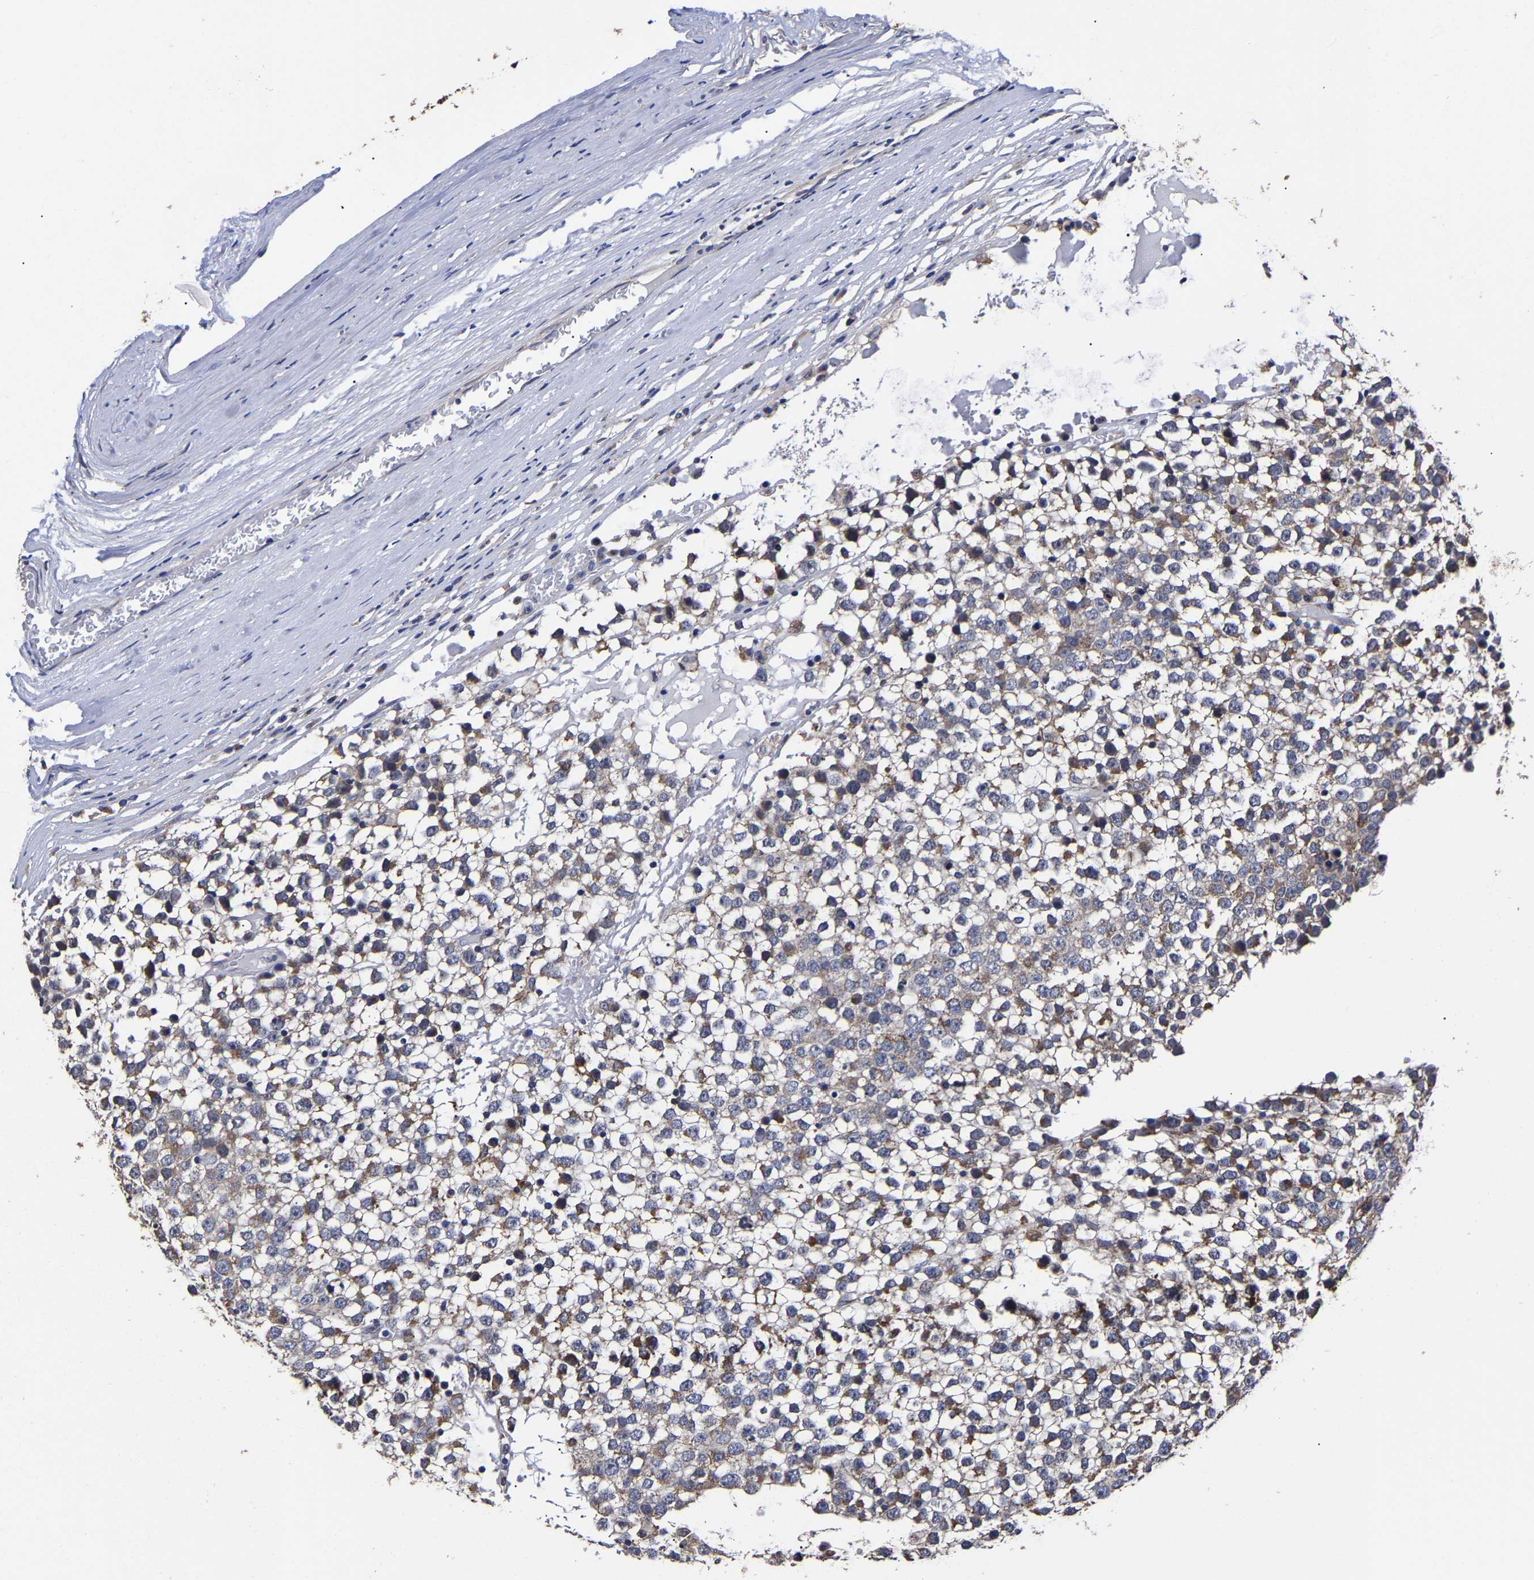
{"staining": {"intensity": "moderate", "quantity": ">75%", "location": "cytoplasmic/membranous"}, "tissue": "testis cancer", "cell_type": "Tumor cells", "image_type": "cancer", "snomed": [{"axis": "morphology", "description": "Seminoma, NOS"}, {"axis": "topography", "description": "Testis"}], "caption": "Moderate cytoplasmic/membranous expression is identified in about >75% of tumor cells in seminoma (testis).", "gene": "AASS", "patient": {"sex": "male", "age": 65}}